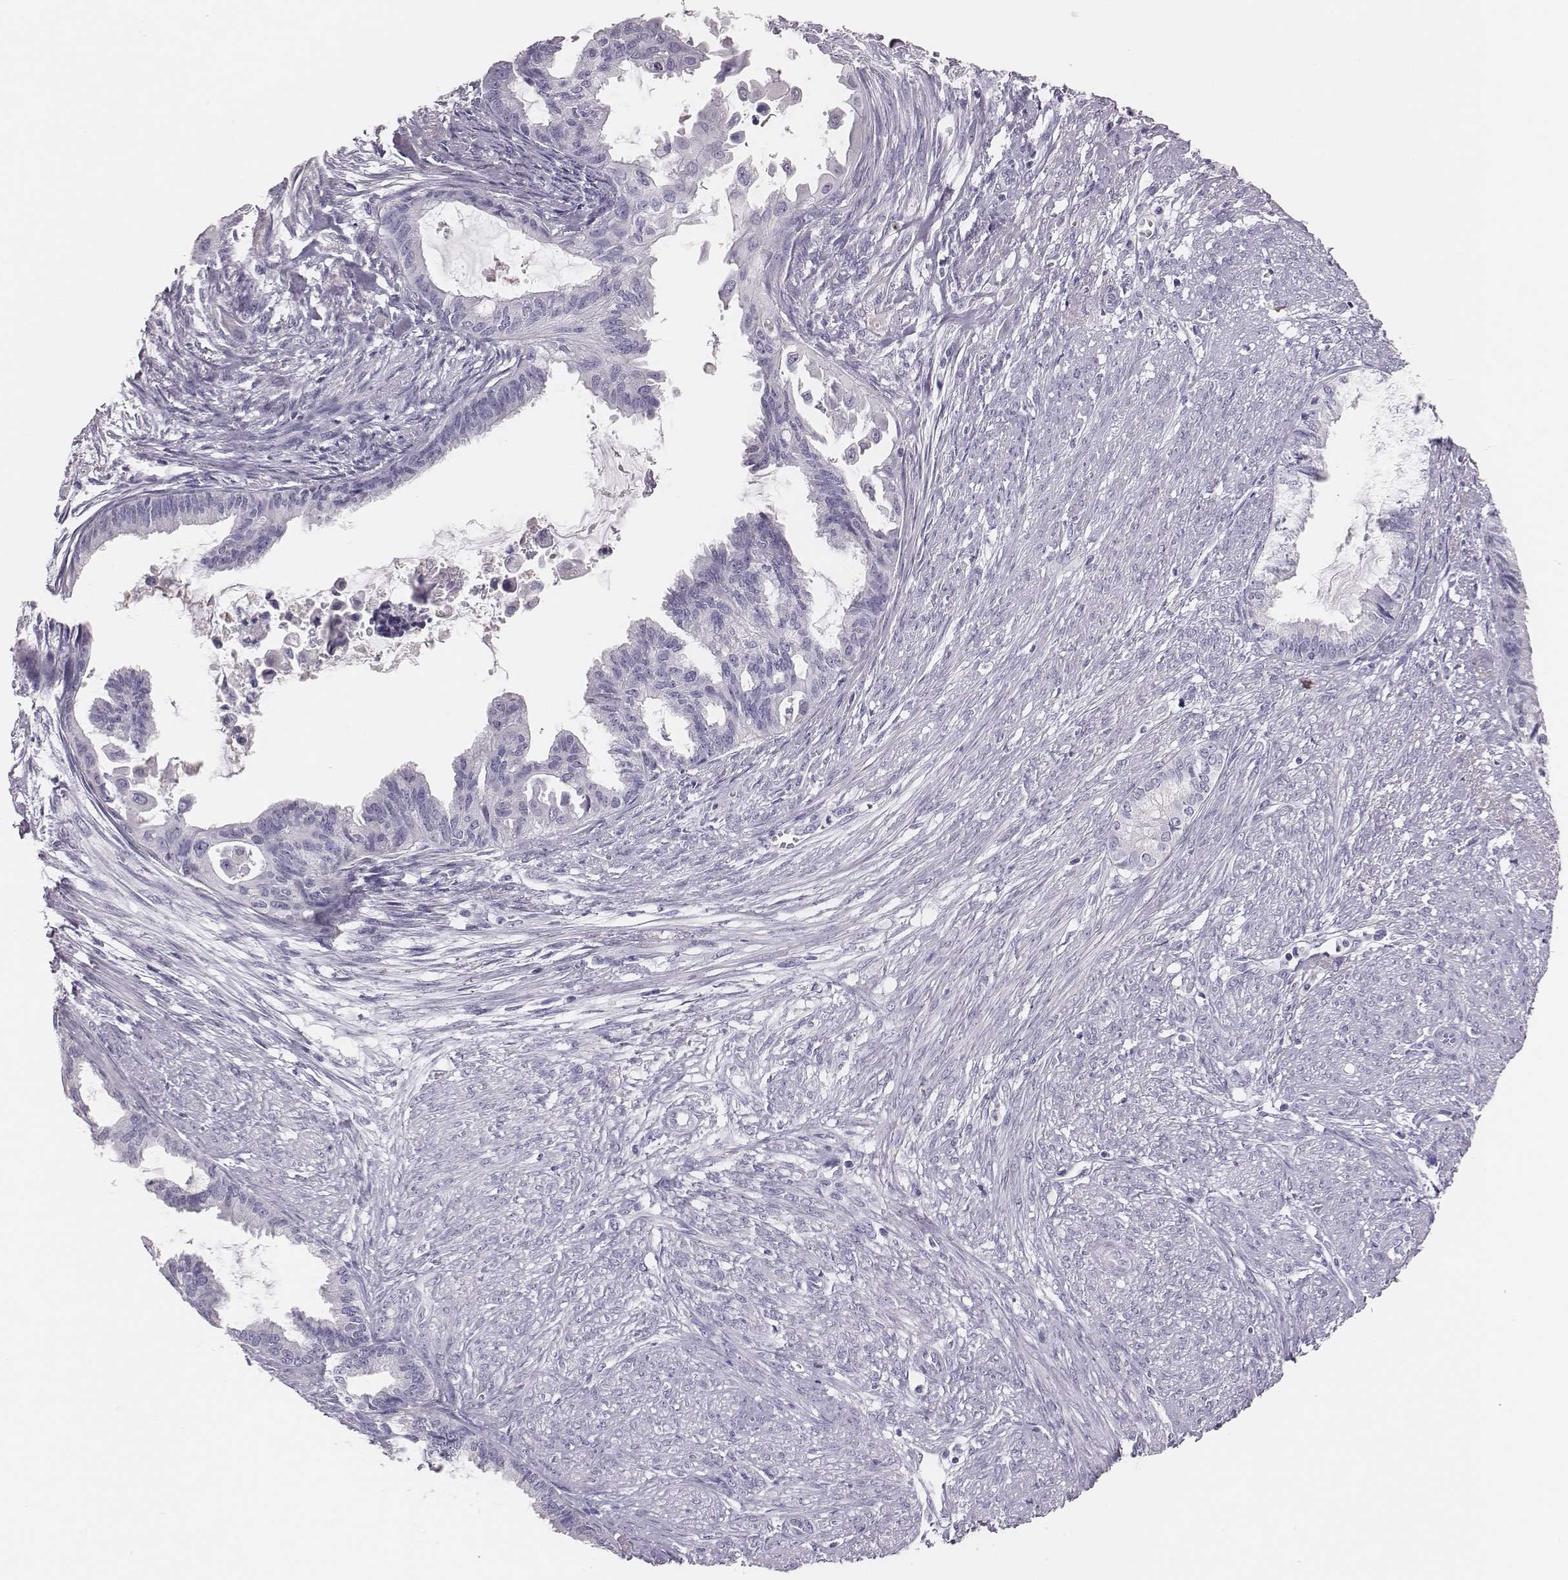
{"staining": {"intensity": "negative", "quantity": "none", "location": "none"}, "tissue": "endometrial cancer", "cell_type": "Tumor cells", "image_type": "cancer", "snomed": [{"axis": "morphology", "description": "Adenocarcinoma, NOS"}, {"axis": "topography", "description": "Endometrium"}], "caption": "This is an immunohistochemistry micrograph of human endometrial adenocarcinoma. There is no positivity in tumor cells.", "gene": "H1-6", "patient": {"sex": "female", "age": 86}}